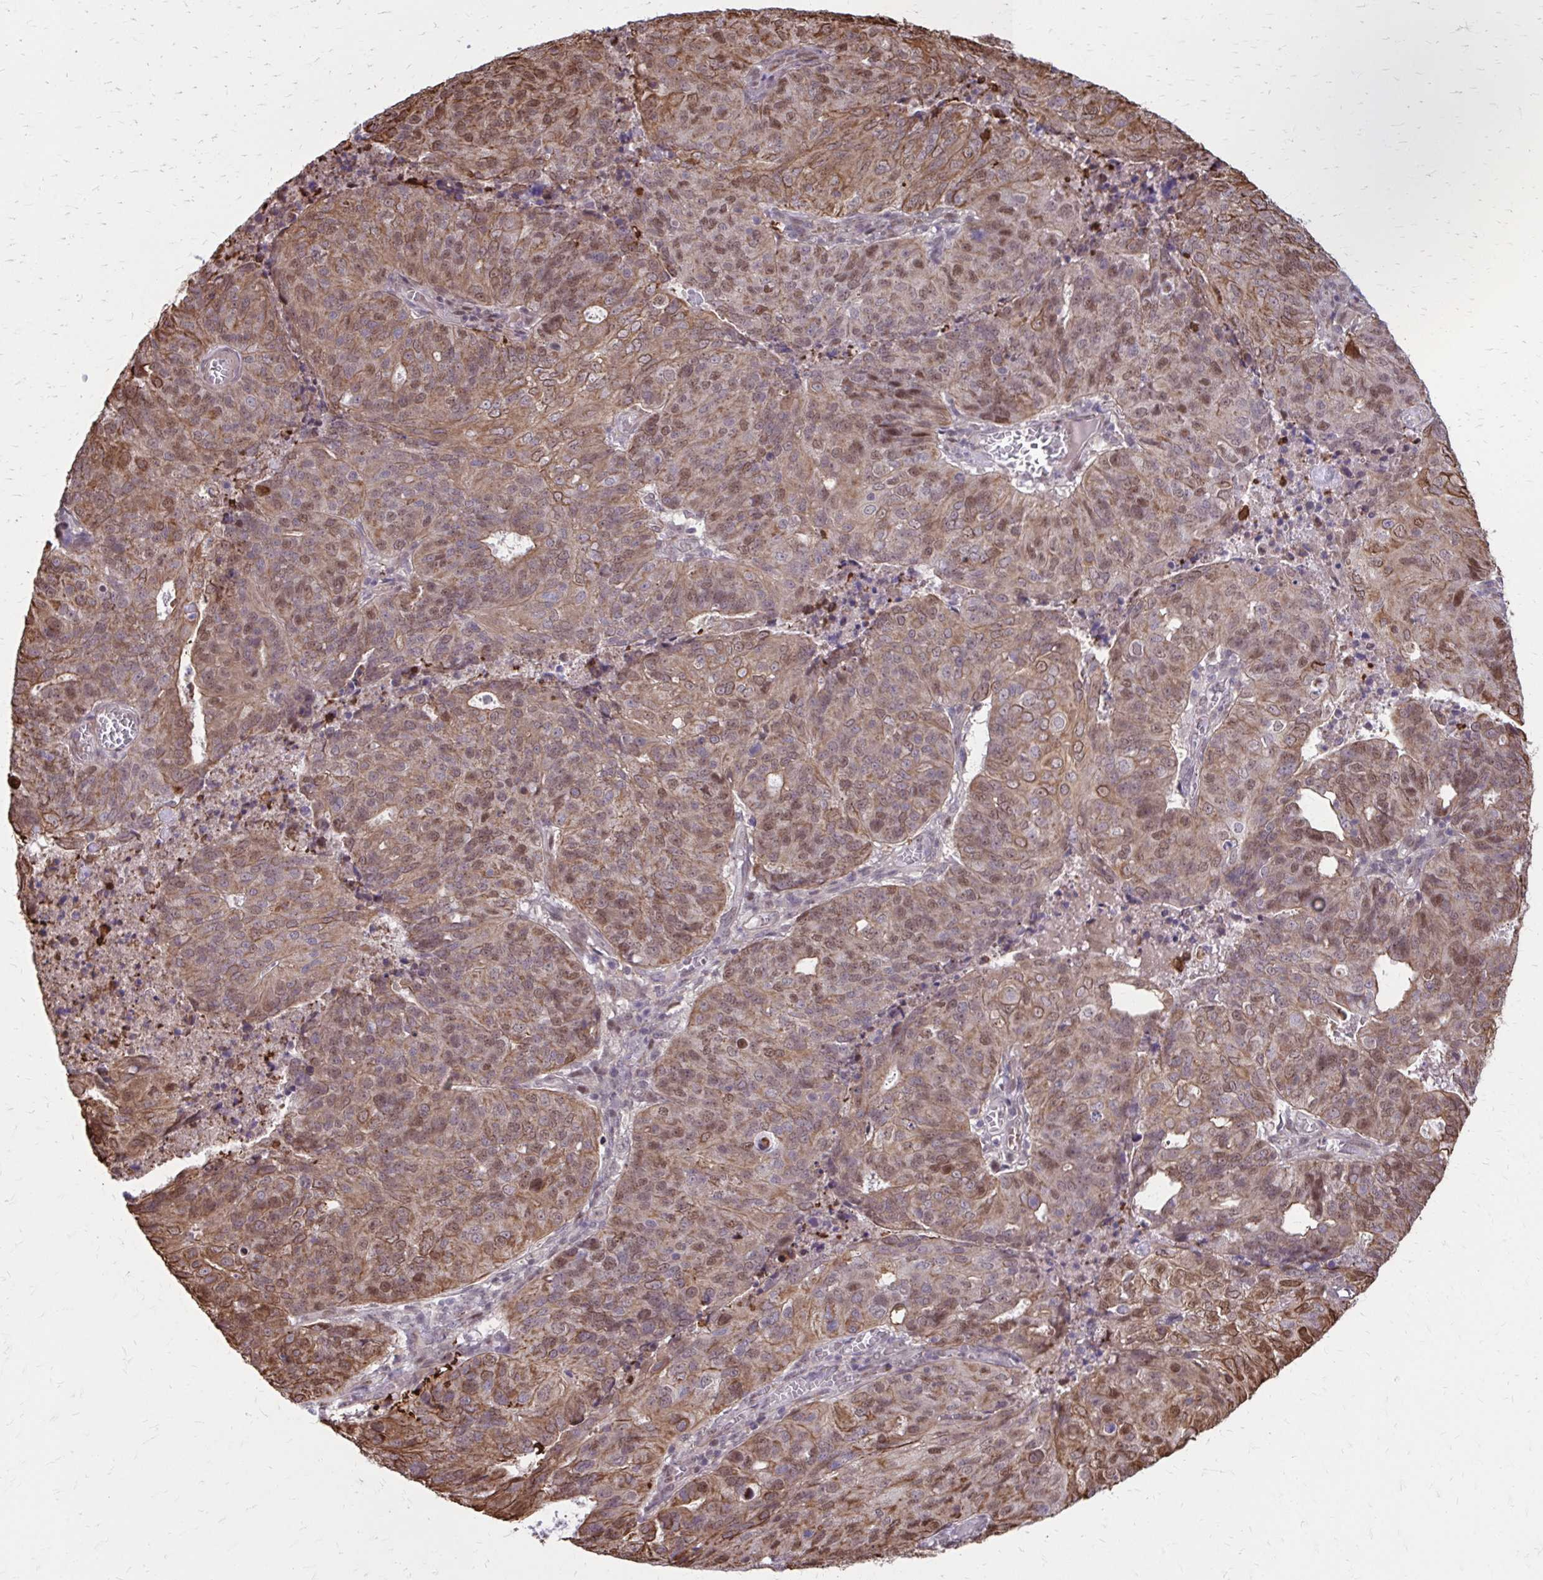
{"staining": {"intensity": "moderate", "quantity": ">75%", "location": "cytoplasmic/membranous,nuclear"}, "tissue": "endometrial cancer", "cell_type": "Tumor cells", "image_type": "cancer", "snomed": [{"axis": "morphology", "description": "Adenocarcinoma, NOS"}, {"axis": "topography", "description": "Endometrium"}], "caption": "Tumor cells show medium levels of moderate cytoplasmic/membranous and nuclear positivity in about >75% of cells in endometrial adenocarcinoma.", "gene": "ANKRD30B", "patient": {"sex": "female", "age": 82}}